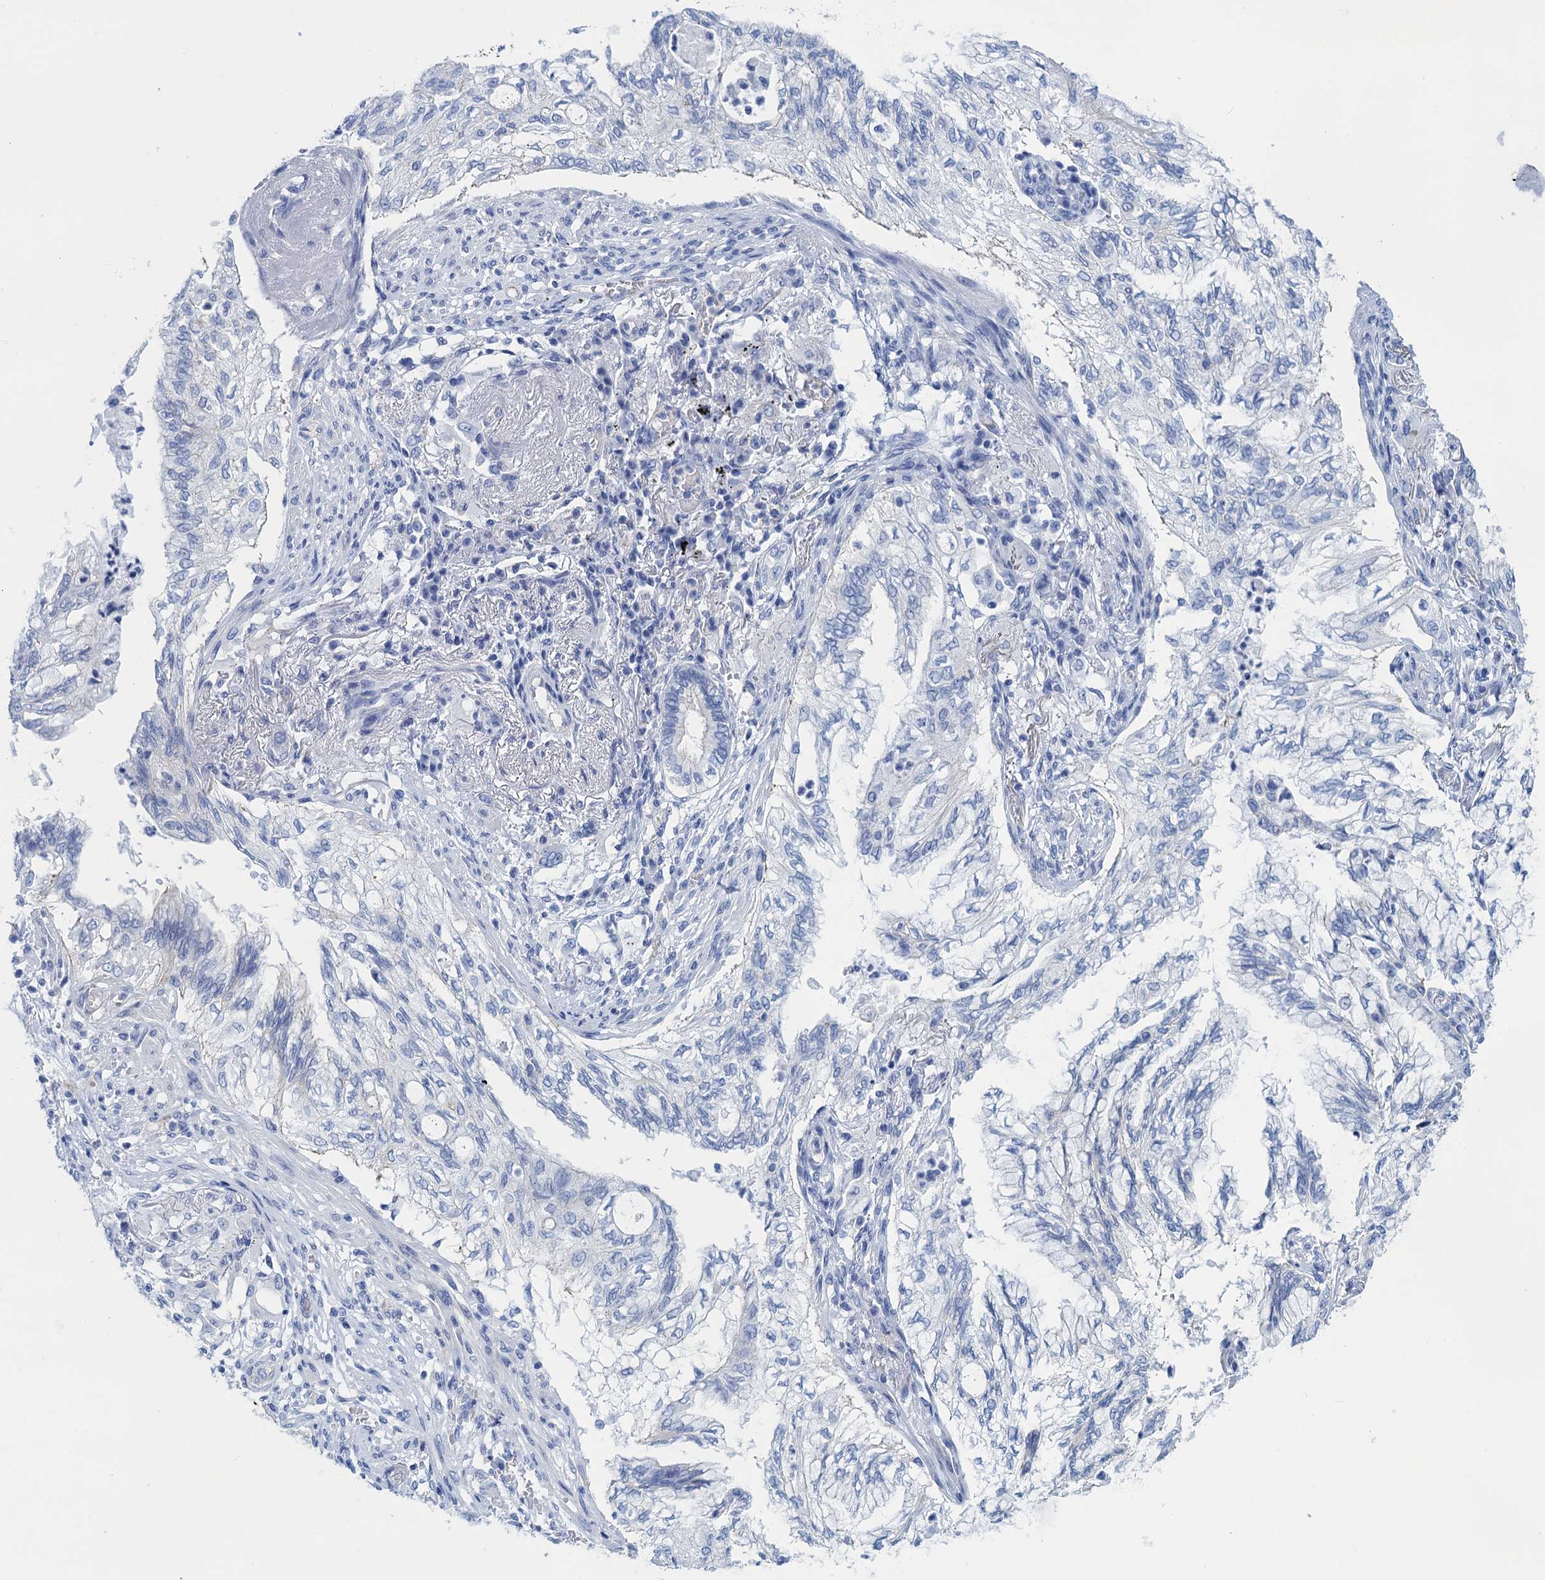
{"staining": {"intensity": "negative", "quantity": "none", "location": "none"}, "tissue": "lung cancer", "cell_type": "Tumor cells", "image_type": "cancer", "snomed": [{"axis": "morphology", "description": "Adenocarcinoma, NOS"}, {"axis": "topography", "description": "Lung"}], "caption": "High power microscopy micrograph of an IHC micrograph of lung cancer, revealing no significant staining in tumor cells.", "gene": "CALML5", "patient": {"sex": "female", "age": 70}}